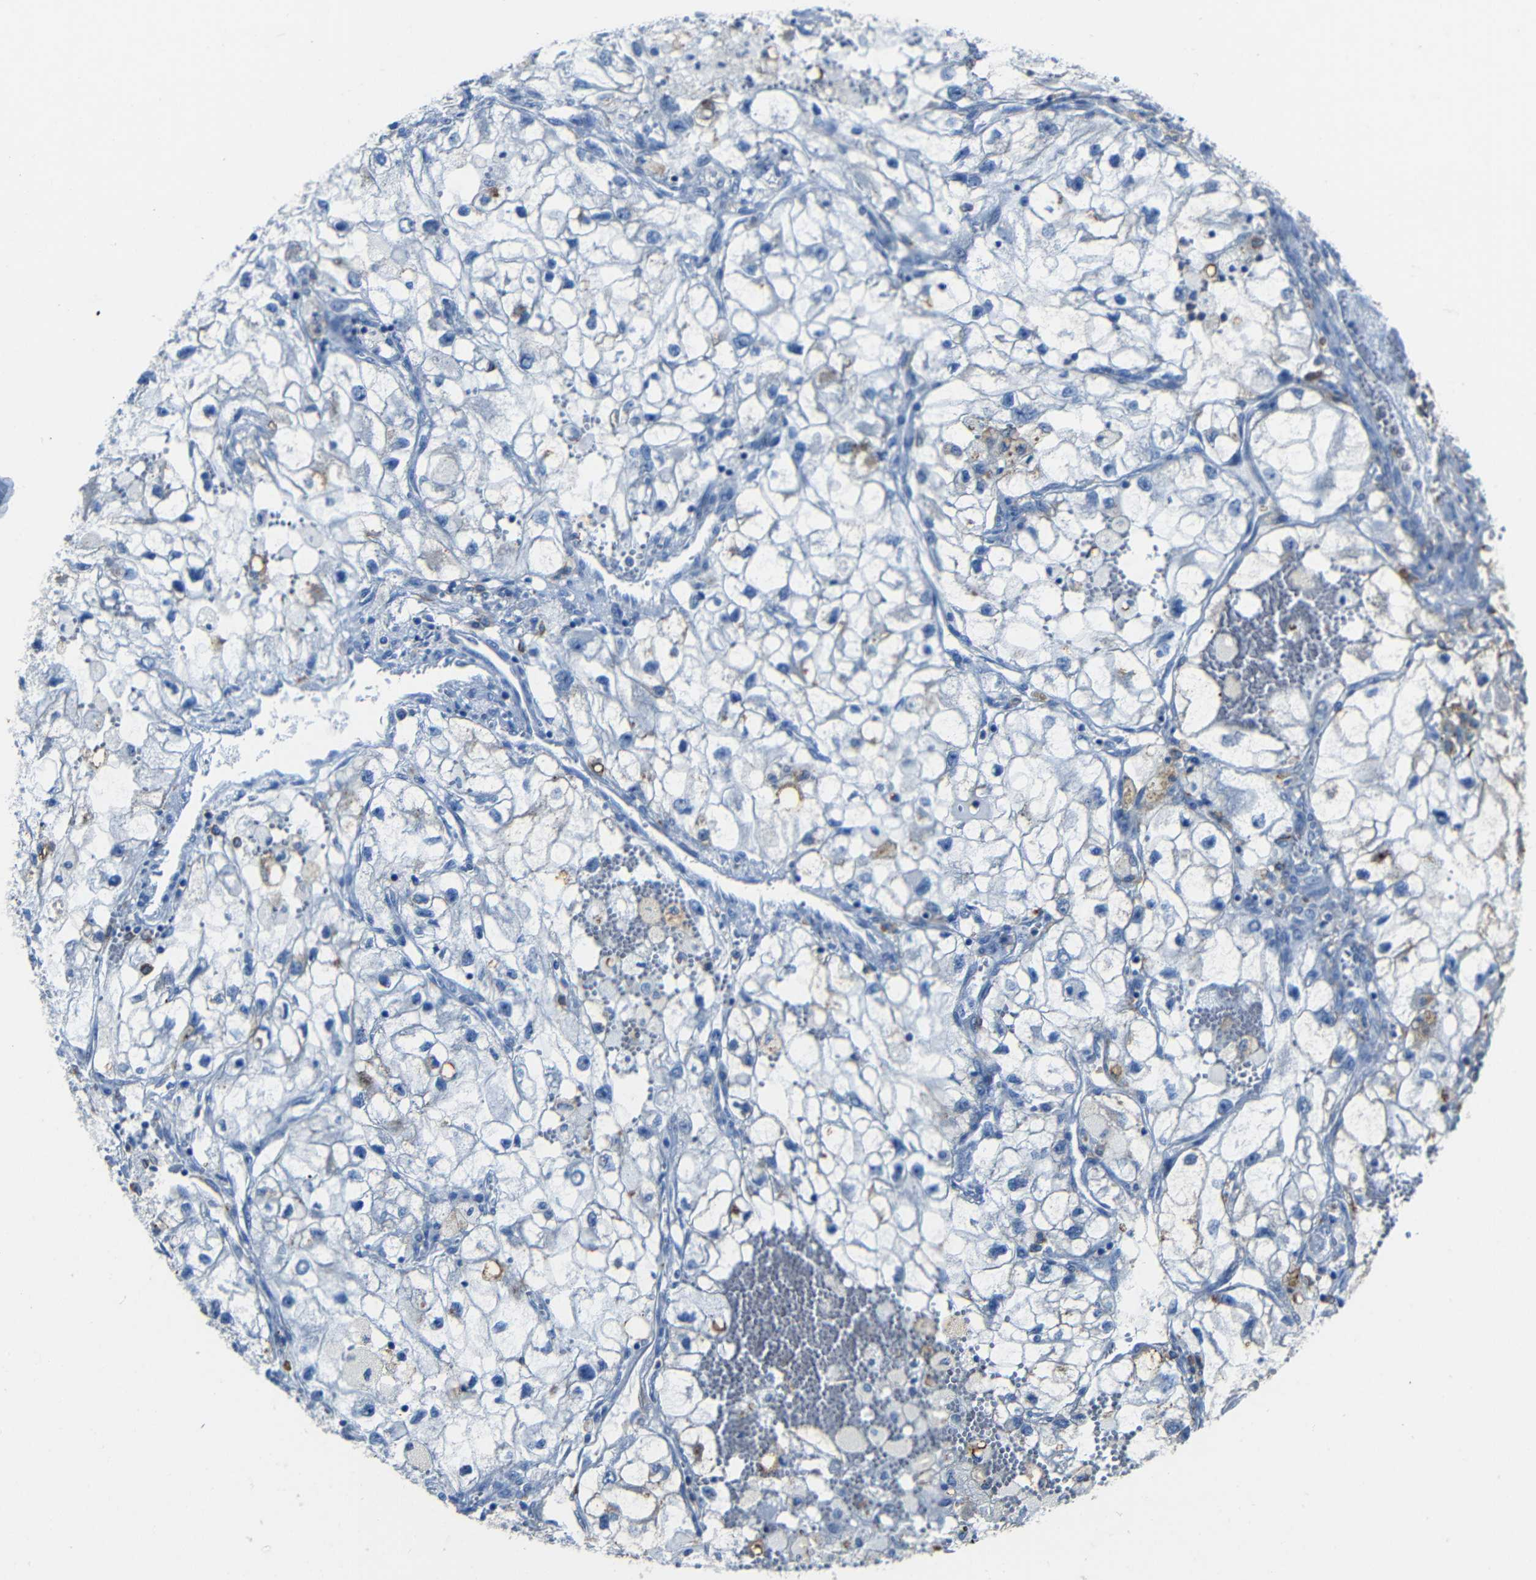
{"staining": {"intensity": "negative", "quantity": "none", "location": "none"}, "tissue": "renal cancer", "cell_type": "Tumor cells", "image_type": "cancer", "snomed": [{"axis": "morphology", "description": "Adenocarcinoma, NOS"}, {"axis": "topography", "description": "Kidney"}], "caption": "Immunohistochemical staining of human adenocarcinoma (renal) exhibits no significant staining in tumor cells. (DAB immunohistochemistry visualized using brightfield microscopy, high magnification).", "gene": "DNAJC5", "patient": {"sex": "female", "age": 70}}